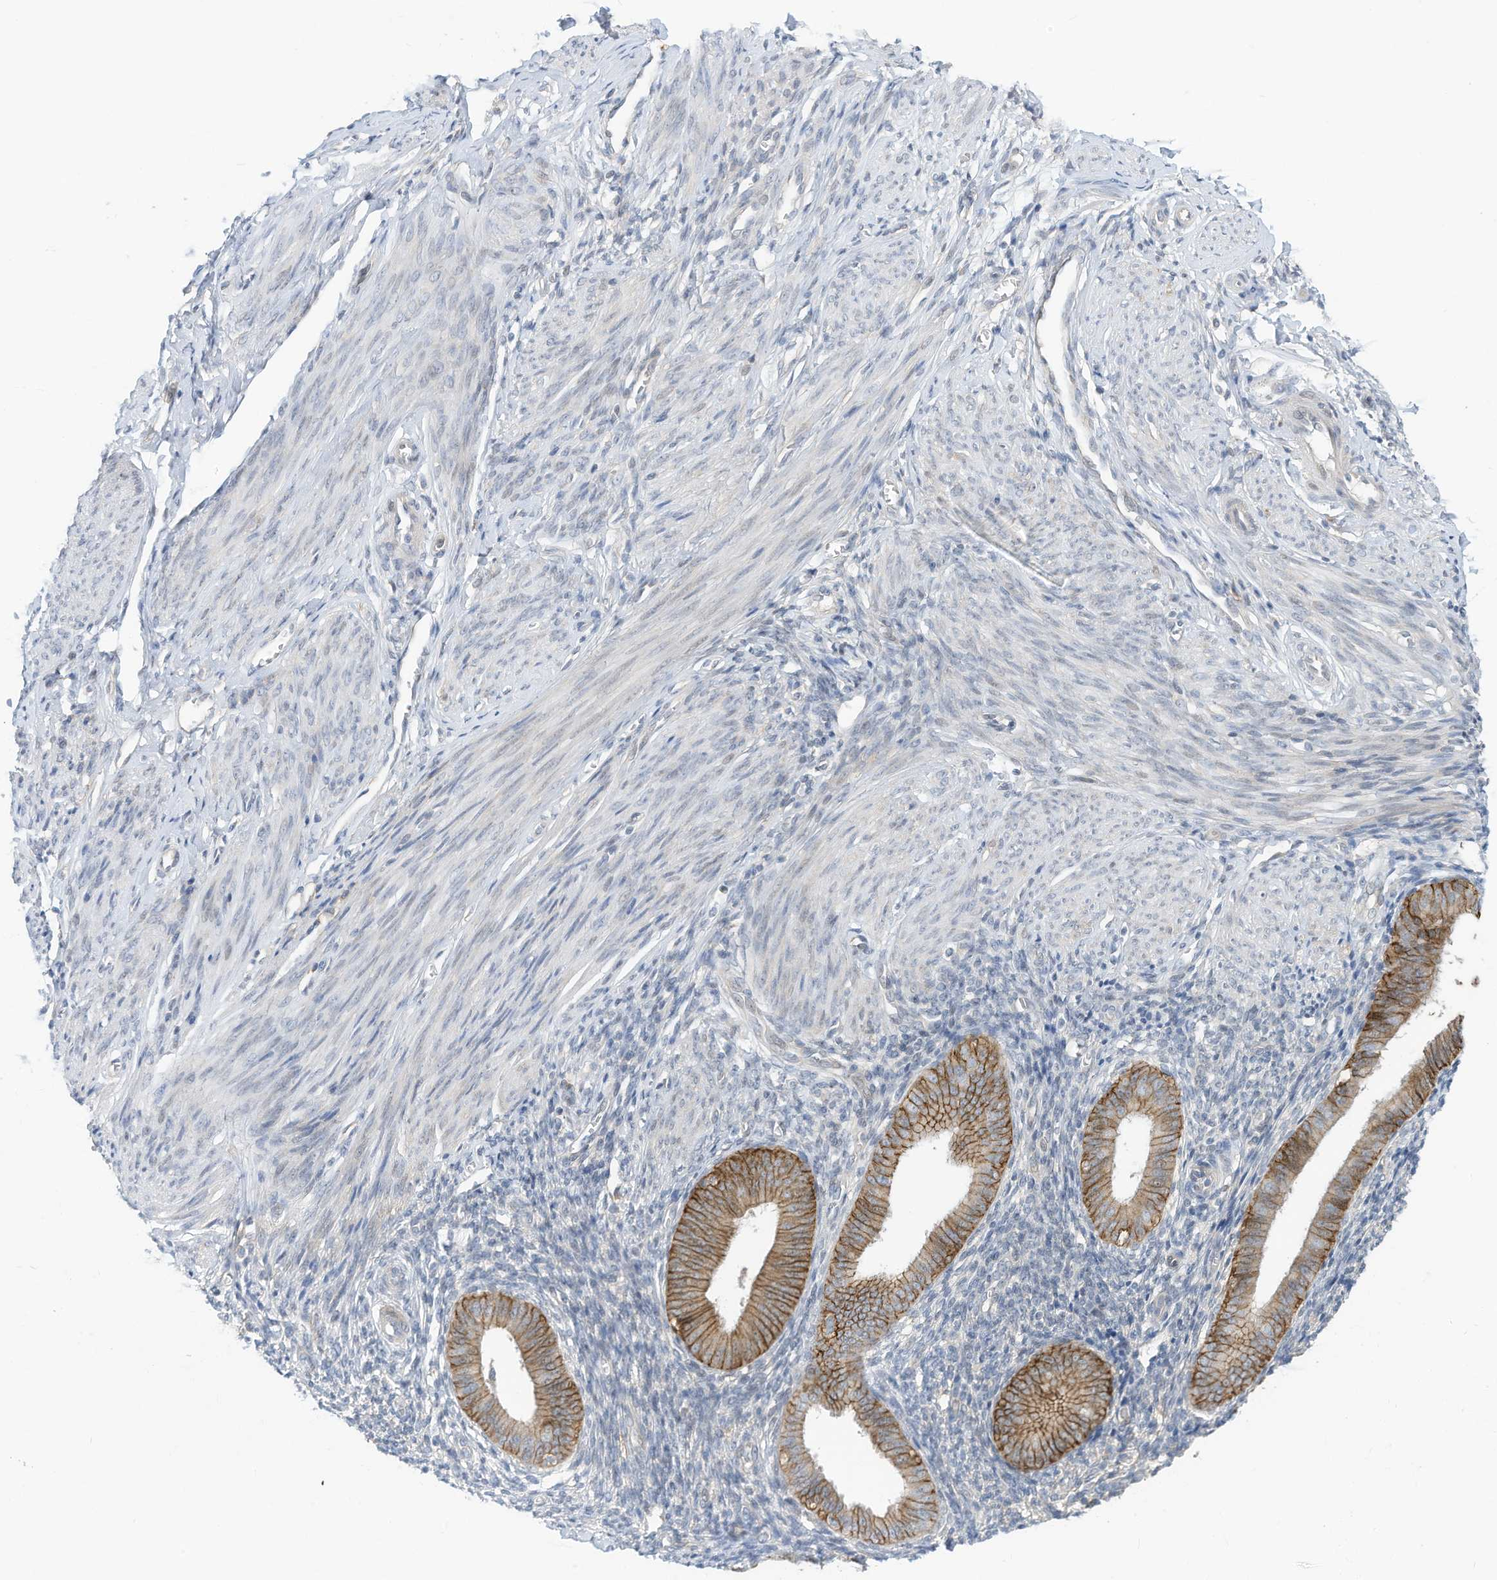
{"staining": {"intensity": "moderate", "quantity": "<25%", "location": "cytoplasmic/membranous"}, "tissue": "endometrium", "cell_type": "Cells in endometrial stroma", "image_type": "normal", "snomed": [{"axis": "morphology", "description": "Normal tissue, NOS"}, {"axis": "topography", "description": "Uterus"}, {"axis": "topography", "description": "Endometrium"}], "caption": "Brown immunohistochemical staining in unremarkable human endometrium demonstrates moderate cytoplasmic/membranous expression in about <25% of cells in endometrial stroma. (IHC, brightfield microscopy, high magnification).", "gene": "SLC1A5", "patient": {"sex": "female", "age": 48}}